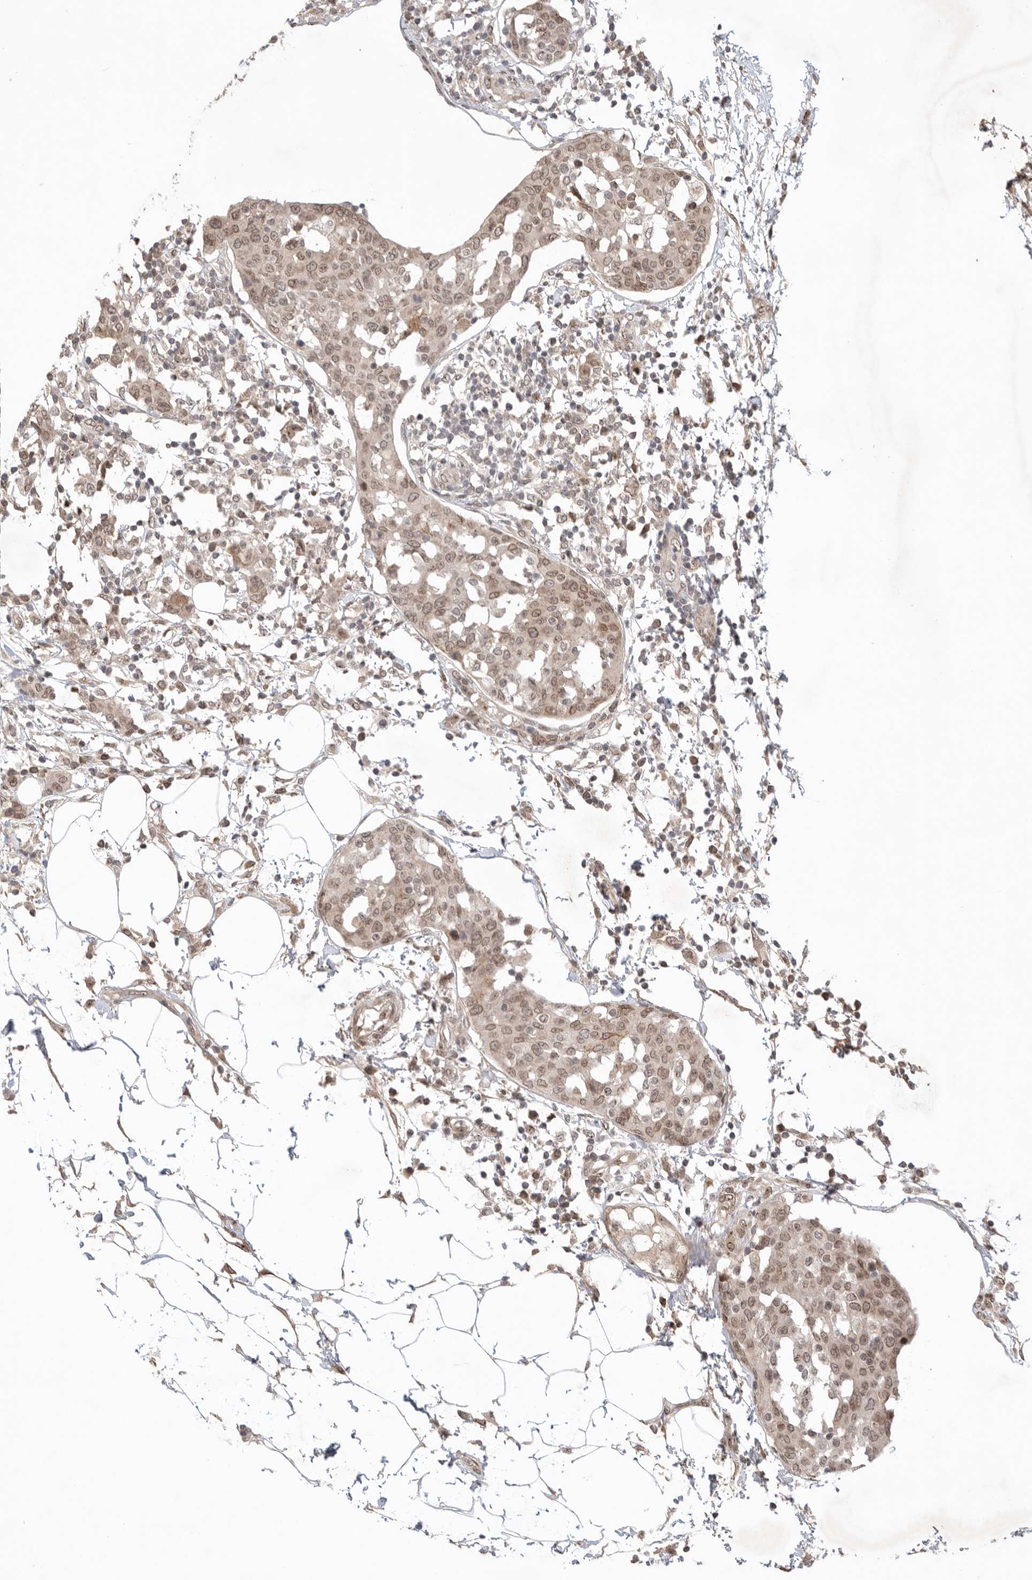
{"staining": {"intensity": "moderate", "quantity": "25%-75%", "location": "nuclear"}, "tissue": "breast cancer", "cell_type": "Tumor cells", "image_type": "cancer", "snomed": [{"axis": "morphology", "description": "Normal tissue, NOS"}, {"axis": "morphology", "description": "Duct carcinoma"}, {"axis": "topography", "description": "Breast"}], "caption": "This histopathology image displays breast cancer stained with IHC to label a protein in brown. The nuclear of tumor cells show moderate positivity for the protein. Nuclei are counter-stained blue.", "gene": "LEMD3", "patient": {"sex": "female", "age": 37}}